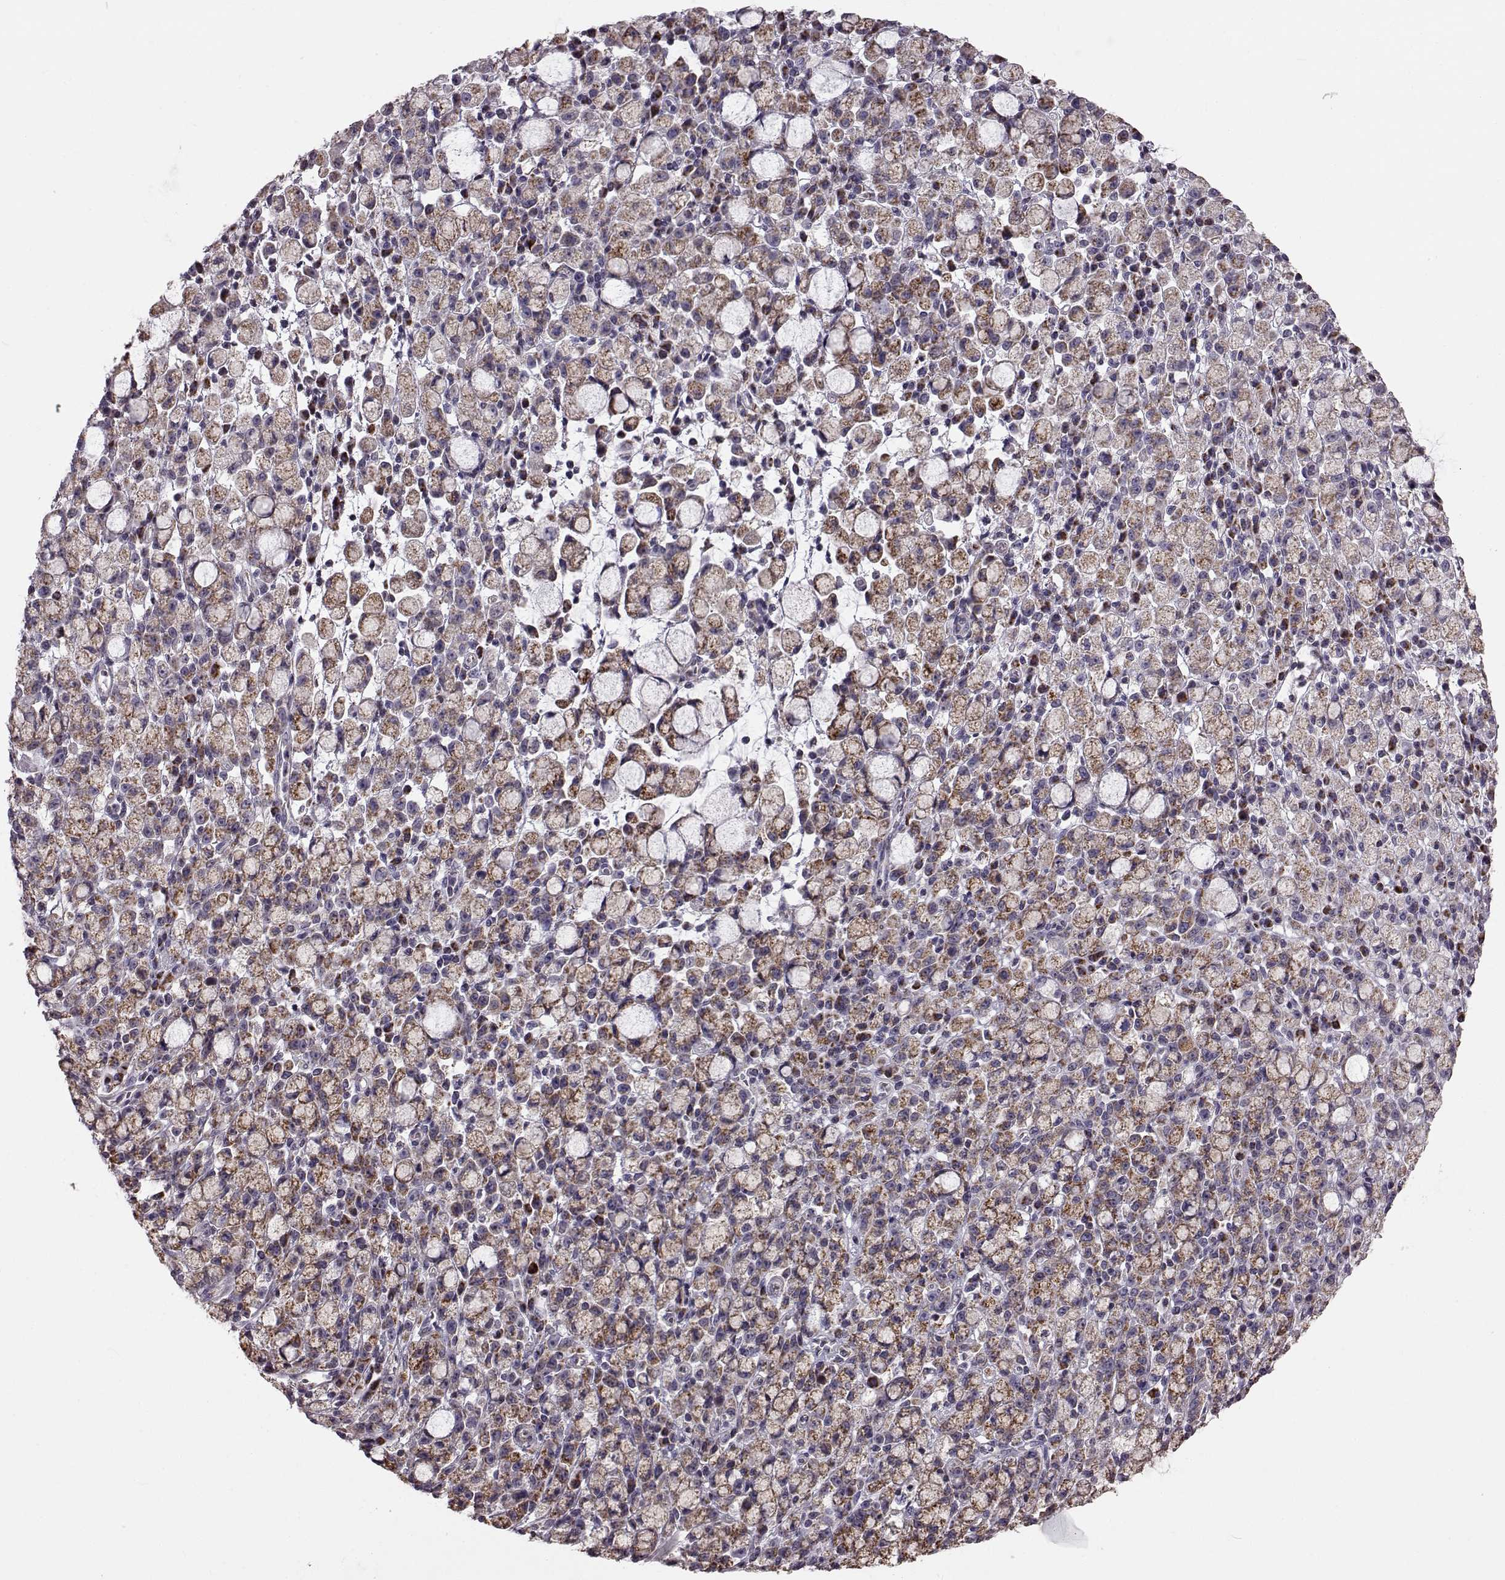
{"staining": {"intensity": "moderate", "quantity": ">75%", "location": "cytoplasmic/membranous"}, "tissue": "stomach cancer", "cell_type": "Tumor cells", "image_type": "cancer", "snomed": [{"axis": "morphology", "description": "Adenocarcinoma, NOS"}, {"axis": "topography", "description": "Stomach"}], "caption": "Stomach cancer stained with a protein marker exhibits moderate staining in tumor cells.", "gene": "FAM8A1", "patient": {"sex": "male", "age": 58}}